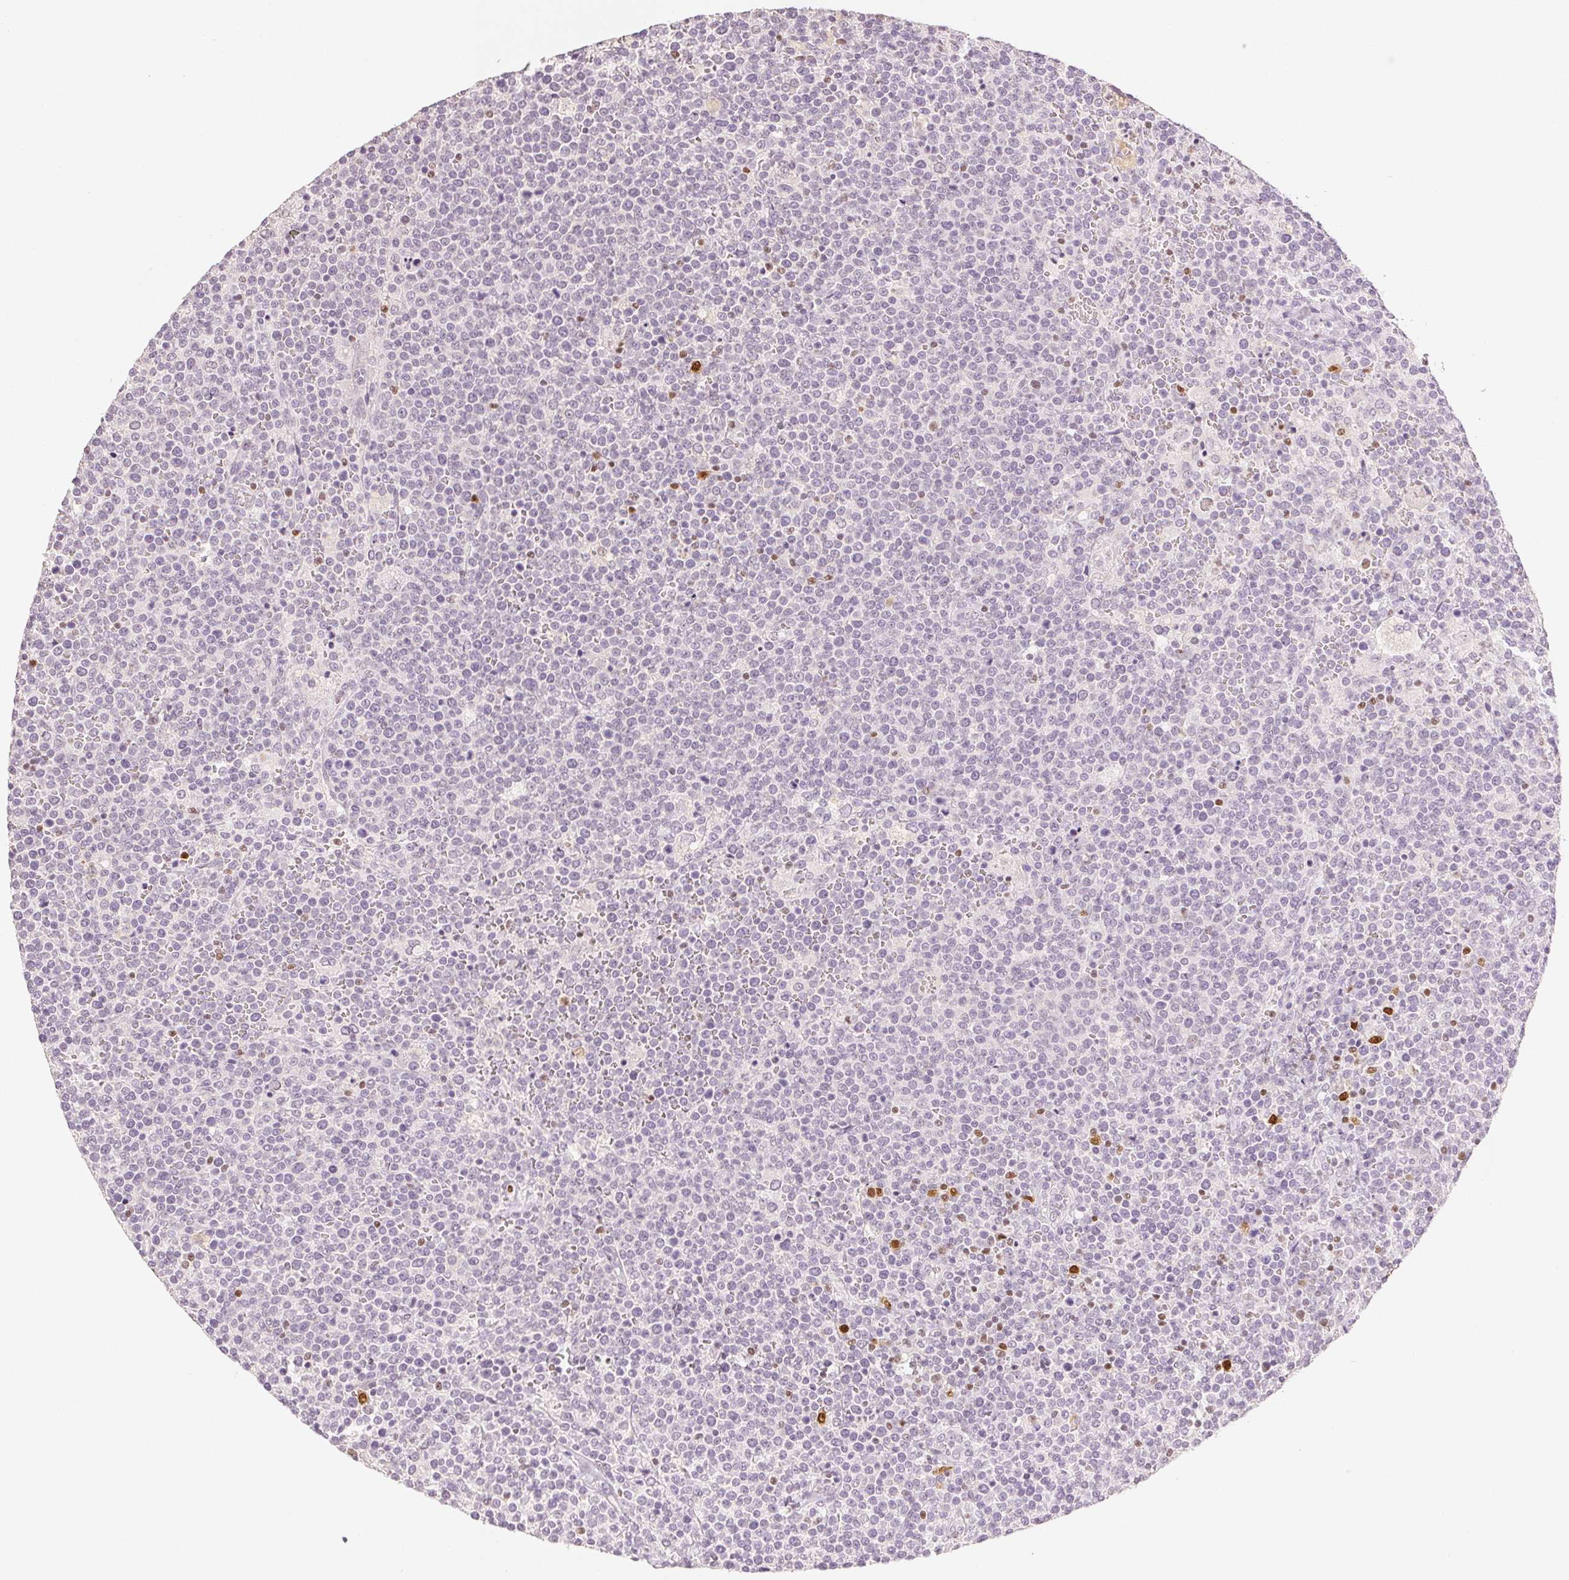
{"staining": {"intensity": "negative", "quantity": "none", "location": "none"}, "tissue": "lymphoma", "cell_type": "Tumor cells", "image_type": "cancer", "snomed": [{"axis": "morphology", "description": "Malignant lymphoma, non-Hodgkin's type, High grade"}, {"axis": "topography", "description": "Lymph node"}], "caption": "Tumor cells show no significant positivity in lymphoma. (Stains: DAB (3,3'-diaminobenzidine) immunohistochemistry (IHC) with hematoxylin counter stain, Microscopy: brightfield microscopy at high magnification).", "gene": "RUNX2", "patient": {"sex": "male", "age": 61}}